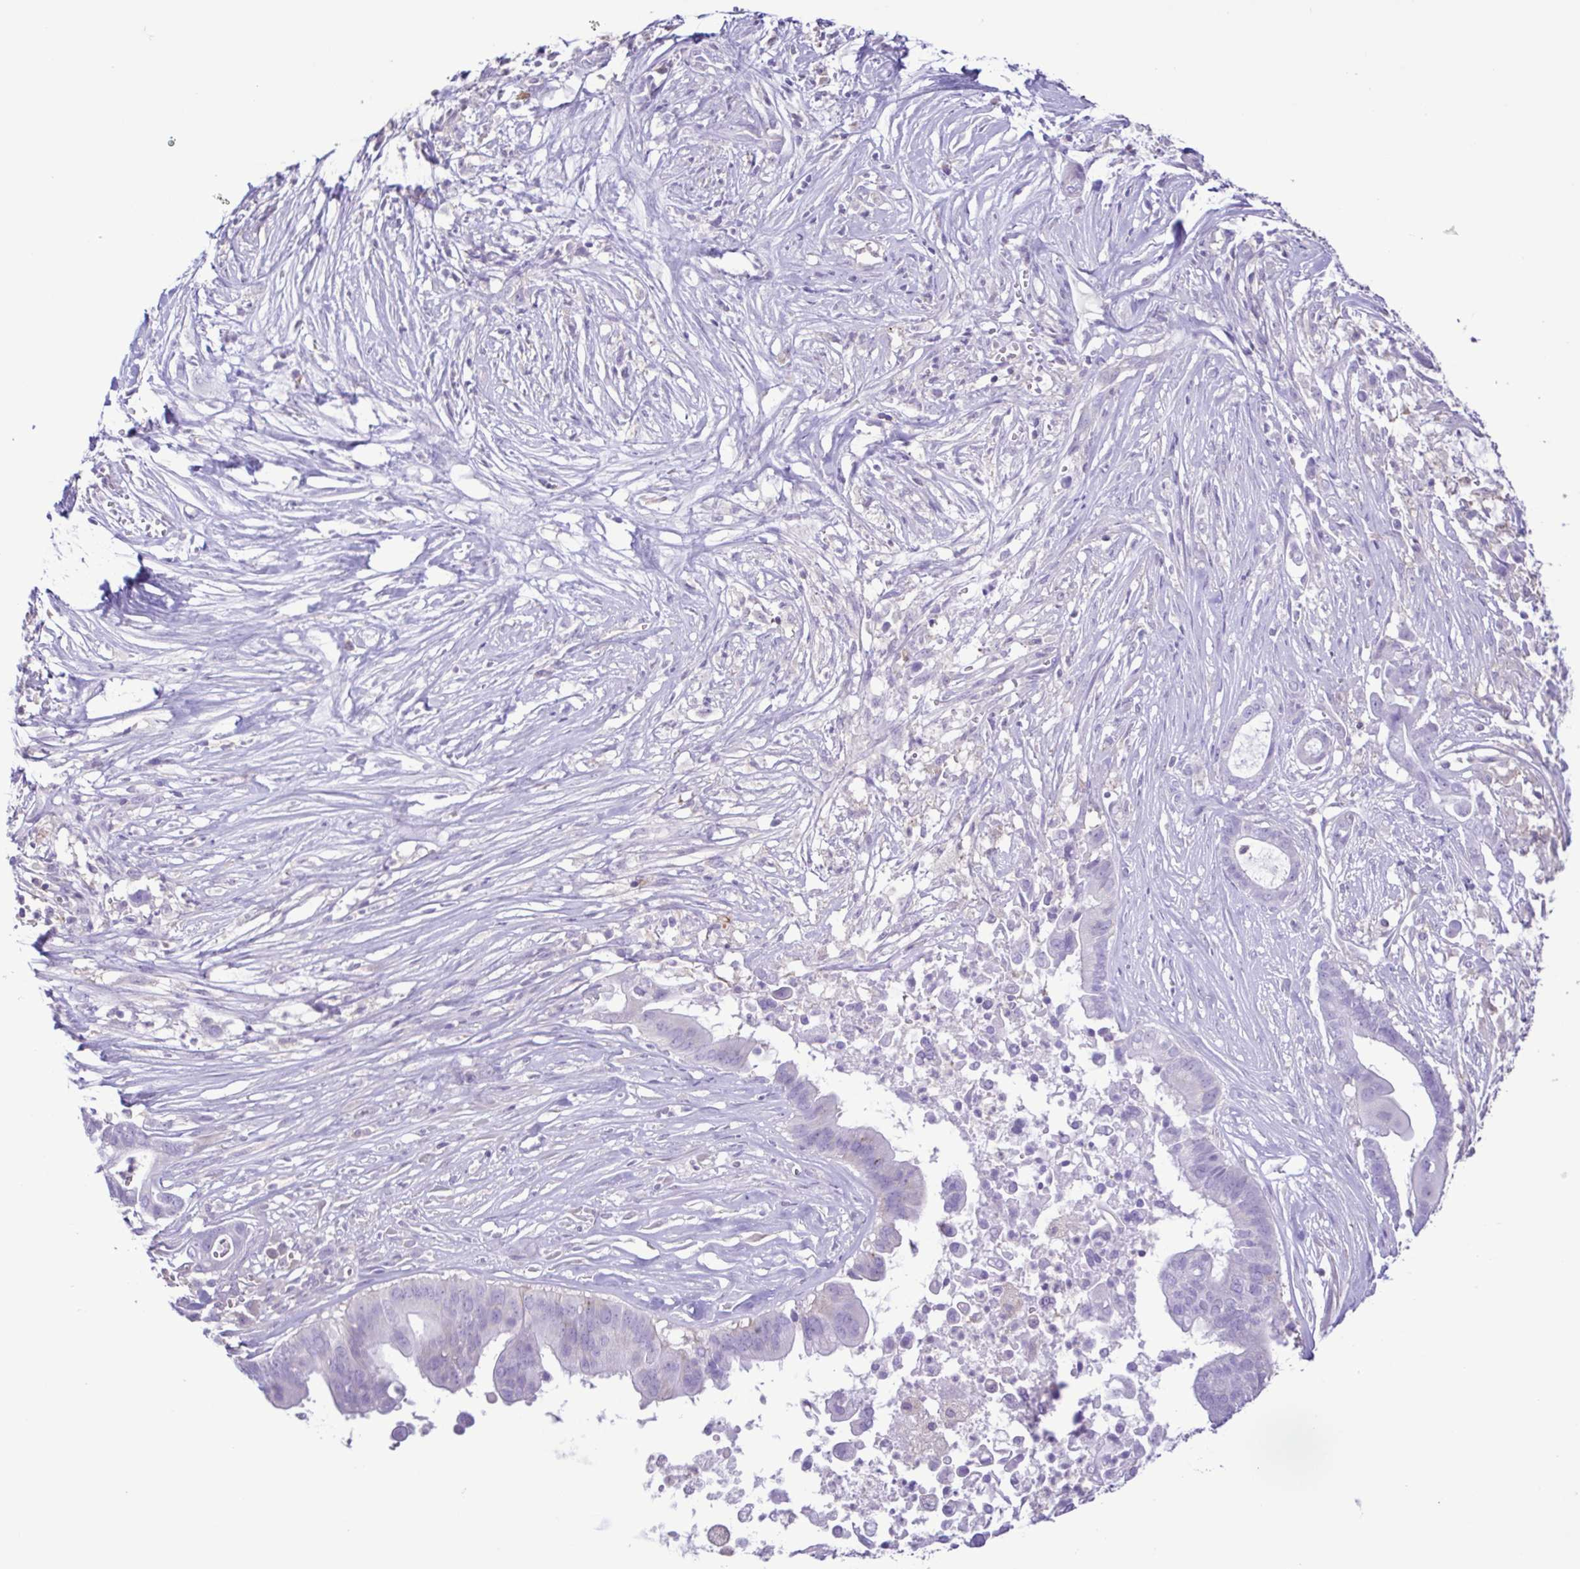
{"staining": {"intensity": "negative", "quantity": "none", "location": "none"}, "tissue": "pancreatic cancer", "cell_type": "Tumor cells", "image_type": "cancer", "snomed": [{"axis": "morphology", "description": "Adenocarcinoma, NOS"}, {"axis": "topography", "description": "Pancreas"}], "caption": "The photomicrograph displays no significant expression in tumor cells of pancreatic adenocarcinoma.", "gene": "CYP17A1", "patient": {"sex": "male", "age": 61}}